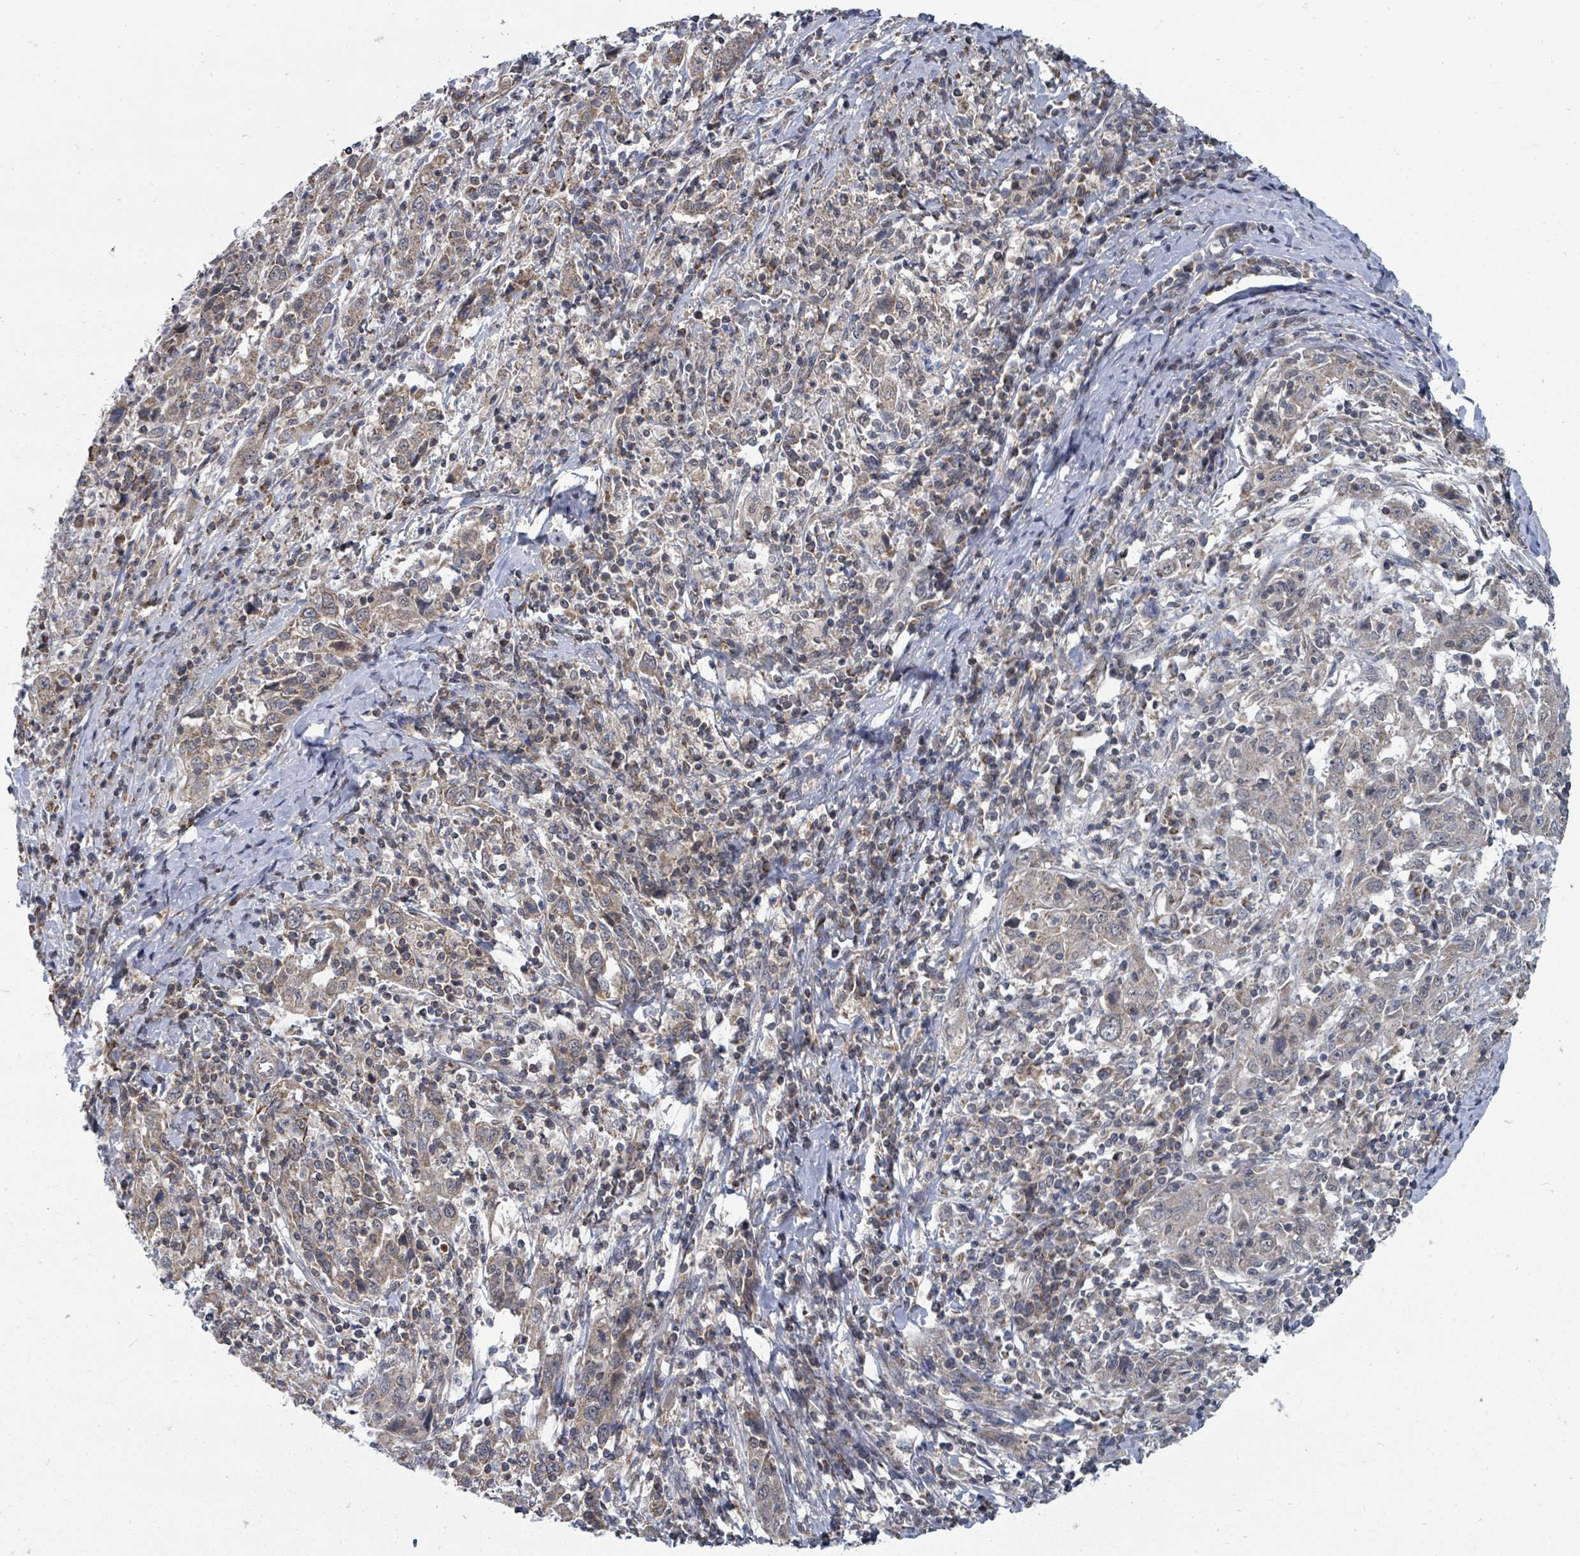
{"staining": {"intensity": "weak", "quantity": "<25%", "location": "cytoplasmic/membranous"}, "tissue": "cervical cancer", "cell_type": "Tumor cells", "image_type": "cancer", "snomed": [{"axis": "morphology", "description": "Squamous cell carcinoma, NOS"}, {"axis": "topography", "description": "Cervix"}], "caption": "Immunohistochemistry micrograph of cervical squamous cell carcinoma stained for a protein (brown), which demonstrates no staining in tumor cells.", "gene": "MAGOHB", "patient": {"sex": "female", "age": 46}}